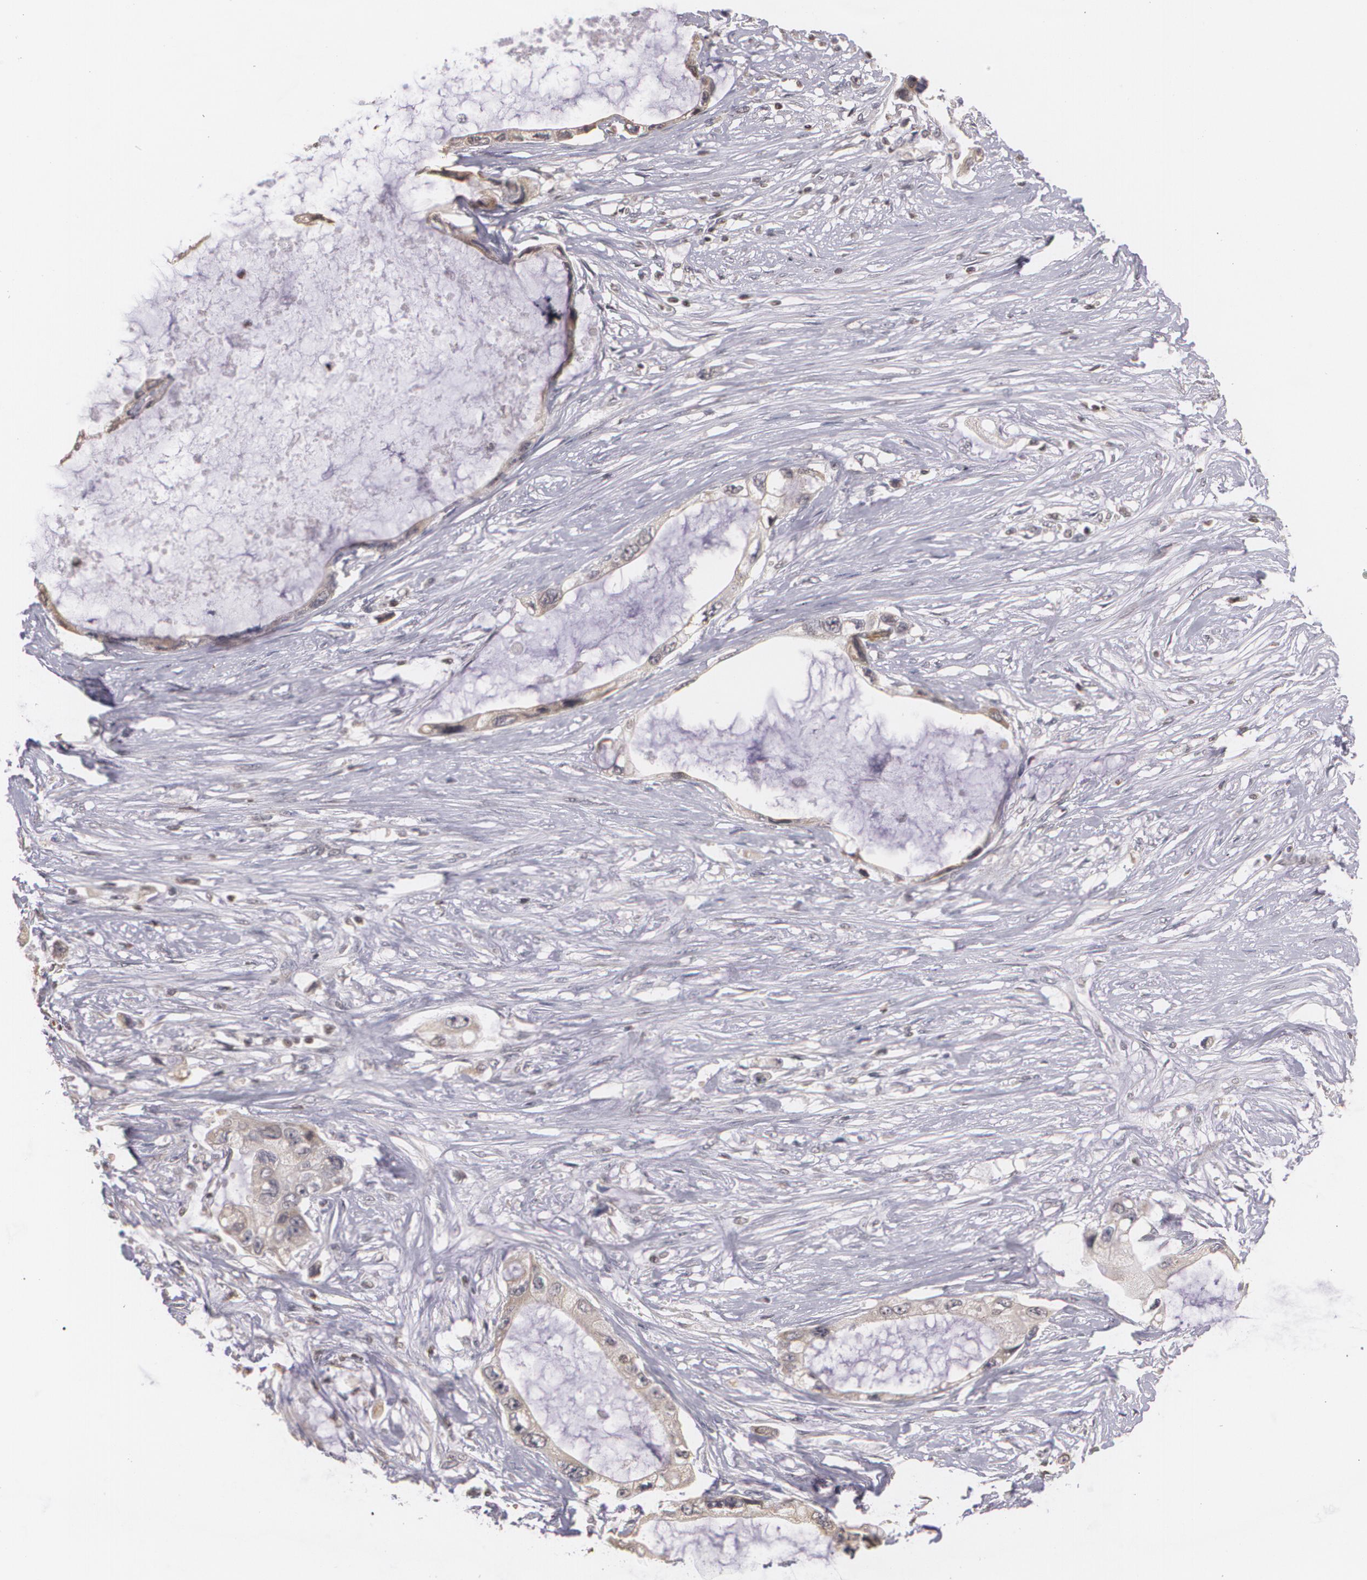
{"staining": {"intensity": "negative", "quantity": "none", "location": "none"}, "tissue": "pancreatic cancer", "cell_type": "Tumor cells", "image_type": "cancer", "snomed": [{"axis": "morphology", "description": "Adenocarcinoma, NOS"}, {"axis": "topography", "description": "Pancreas"}, {"axis": "topography", "description": "Stomach, upper"}], "caption": "Tumor cells show no significant staining in pancreatic adenocarcinoma. (Brightfield microscopy of DAB immunohistochemistry at high magnification).", "gene": "THRB", "patient": {"sex": "male", "age": 77}}